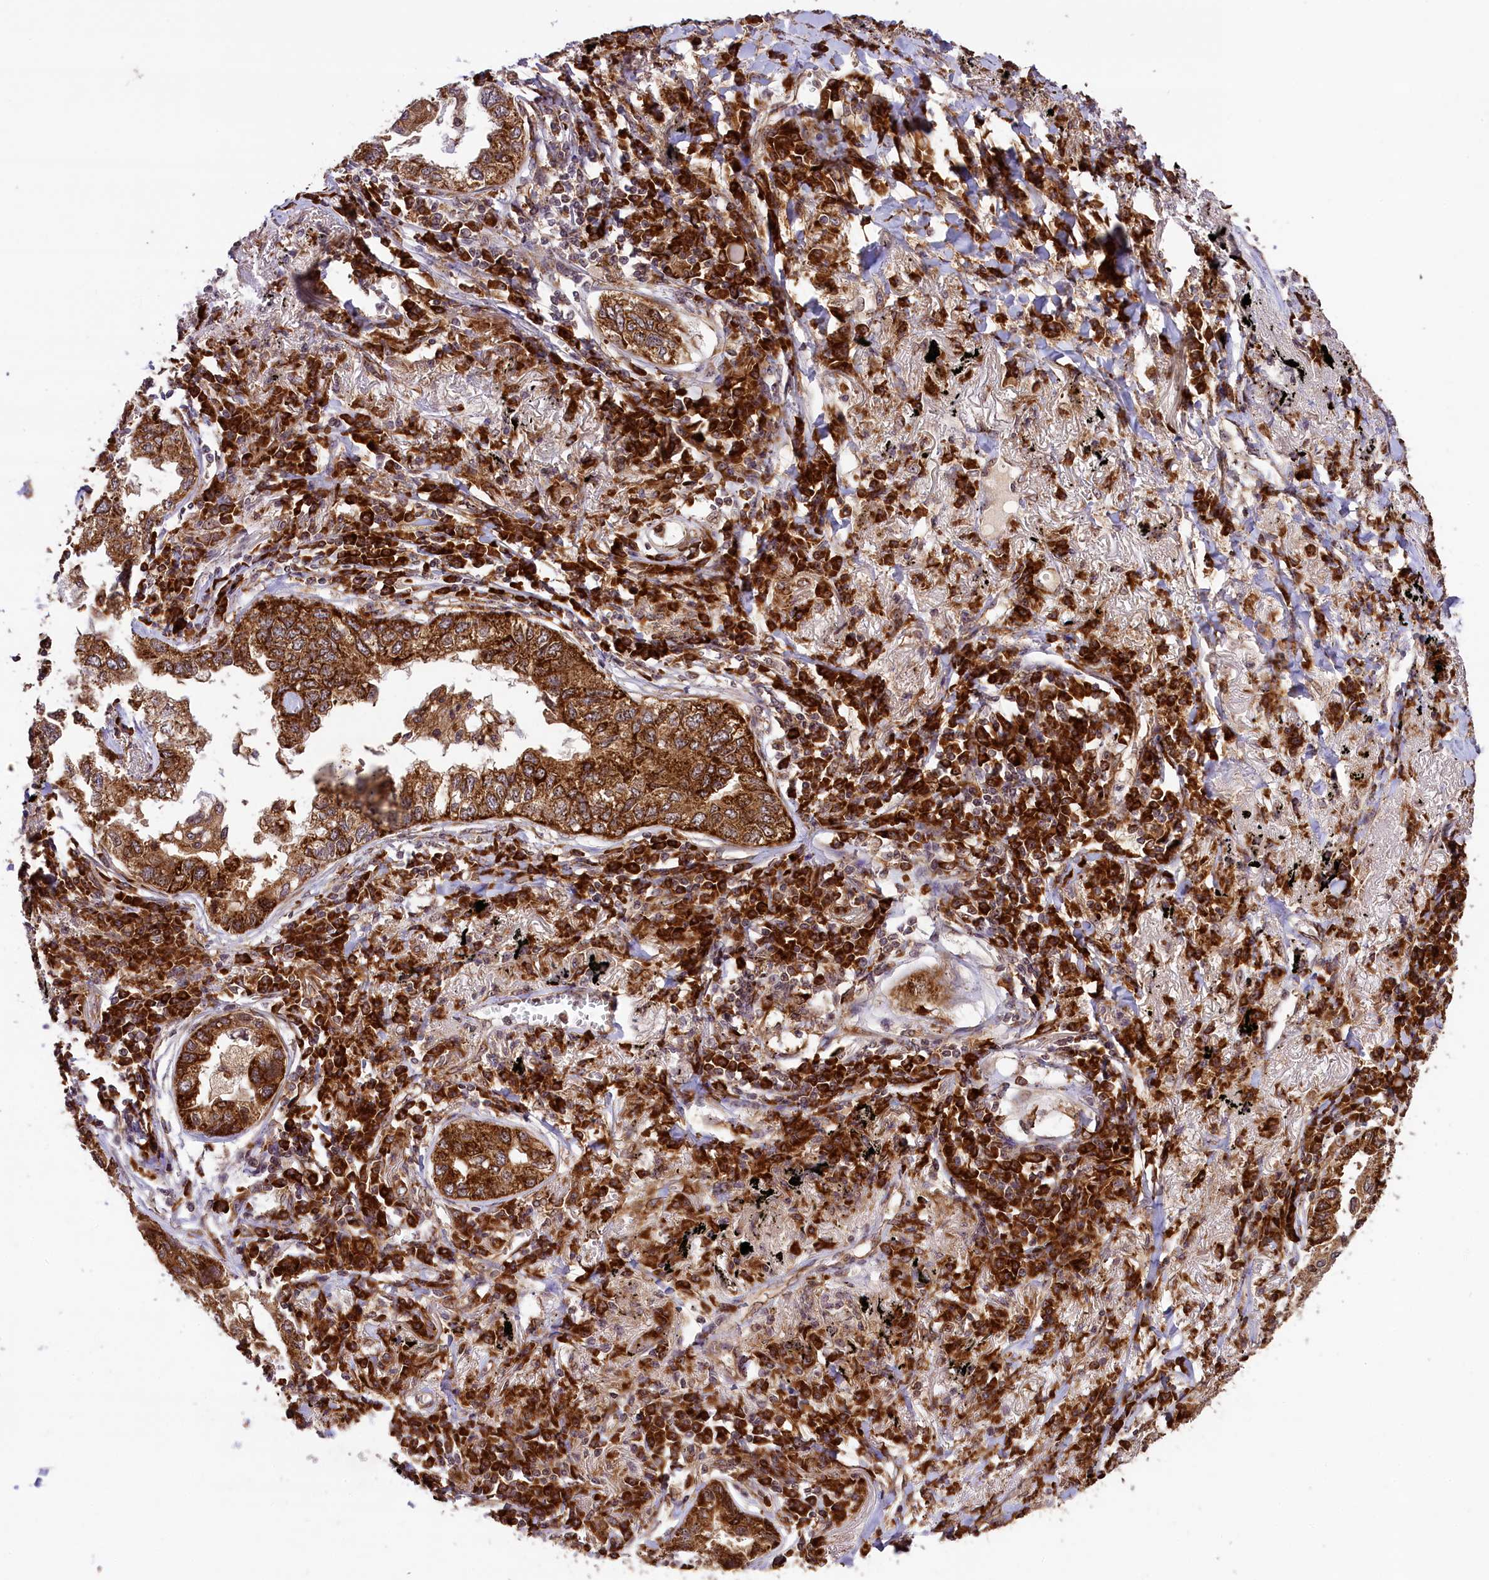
{"staining": {"intensity": "strong", "quantity": ">75%", "location": "cytoplasmic/membranous"}, "tissue": "lung cancer", "cell_type": "Tumor cells", "image_type": "cancer", "snomed": [{"axis": "morphology", "description": "Adenocarcinoma, NOS"}, {"axis": "topography", "description": "Lung"}], "caption": "Immunohistochemical staining of lung cancer shows strong cytoplasmic/membranous protein expression in about >75% of tumor cells. (Stains: DAB in brown, nuclei in blue, Microscopy: brightfield microscopy at high magnification).", "gene": "LARP4", "patient": {"sex": "male", "age": 65}}